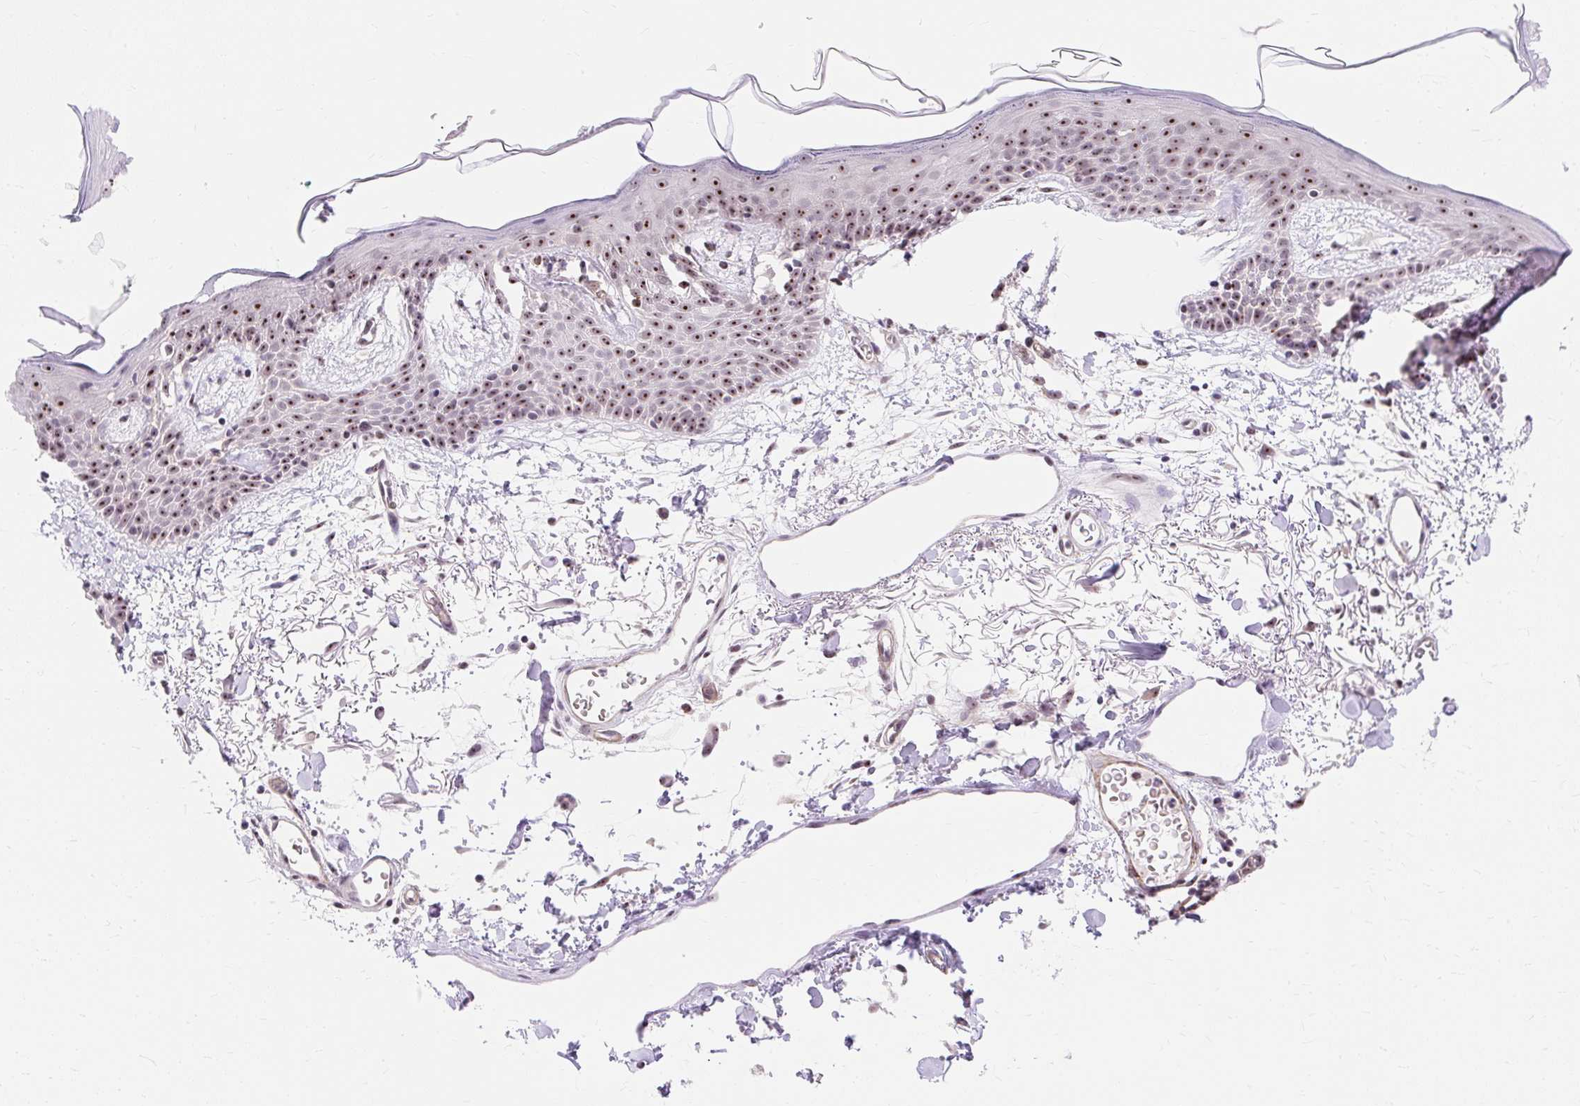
{"staining": {"intensity": "weak", "quantity": ">75%", "location": "nuclear"}, "tissue": "skin", "cell_type": "Fibroblasts", "image_type": "normal", "snomed": [{"axis": "morphology", "description": "Normal tissue, NOS"}, {"axis": "topography", "description": "Skin"}], "caption": "IHC of unremarkable skin shows low levels of weak nuclear positivity in about >75% of fibroblasts. The protein of interest is stained brown, and the nuclei are stained in blue (DAB IHC with brightfield microscopy, high magnification).", "gene": "OBP2A", "patient": {"sex": "male", "age": 79}}